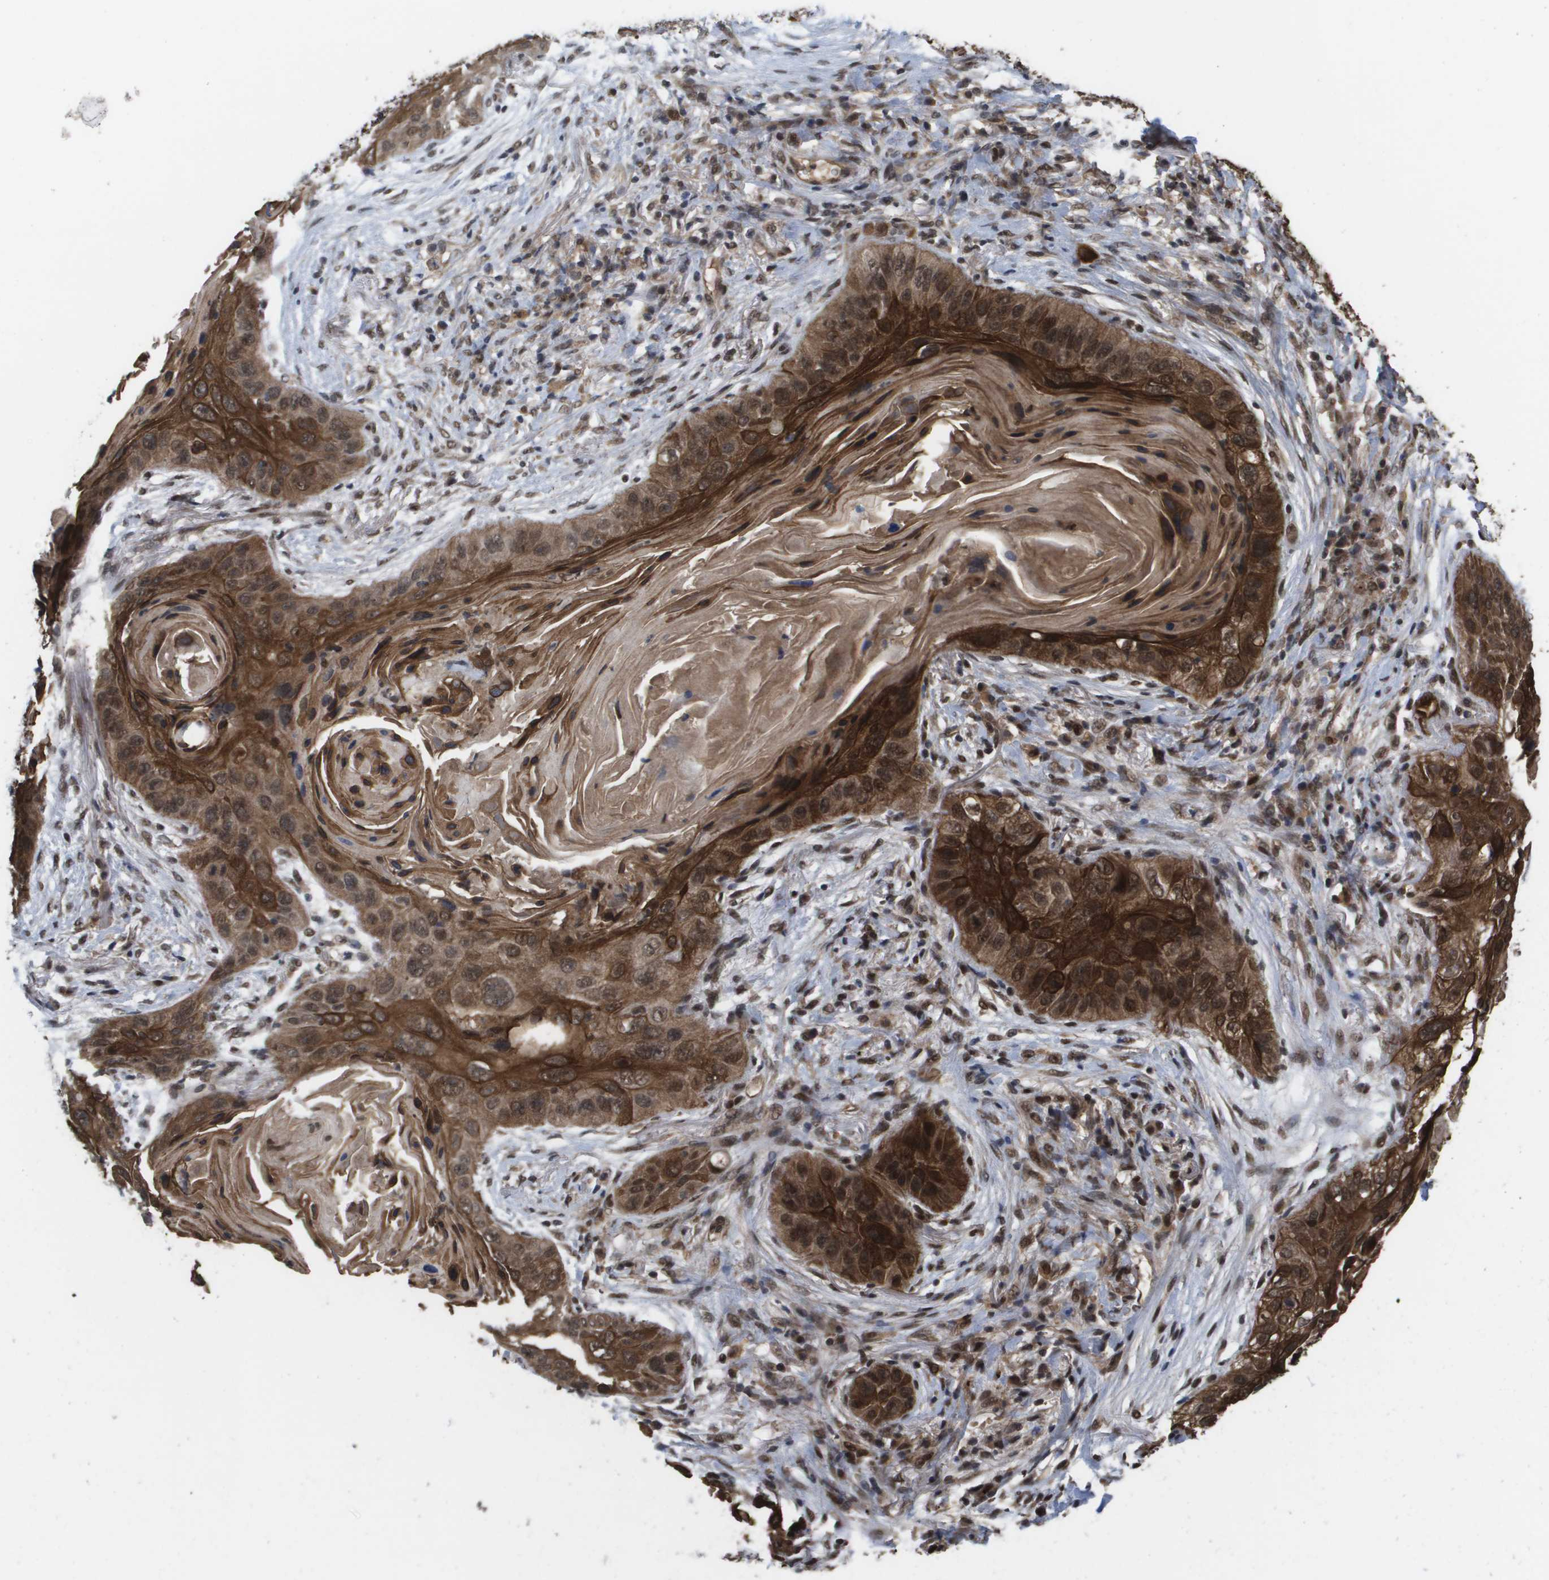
{"staining": {"intensity": "strong", "quantity": ">75%", "location": "cytoplasmic/membranous,nuclear"}, "tissue": "lung cancer", "cell_type": "Tumor cells", "image_type": "cancer", "snomed": [{"axis": "morphology", "description": "Squamous cell carcinoma, NOS"}, {"axis": "topography", "description": "Lung"}], "caption": "Strong cytoplasmic/membranous and nuclear staining for a protein is seen in approximately >75% of tumor cells of lung squamous cell carcinoma using immunohistochemistry.", "gene": "AMBRA1", "patient": {"sex": "female", "age": 67}}